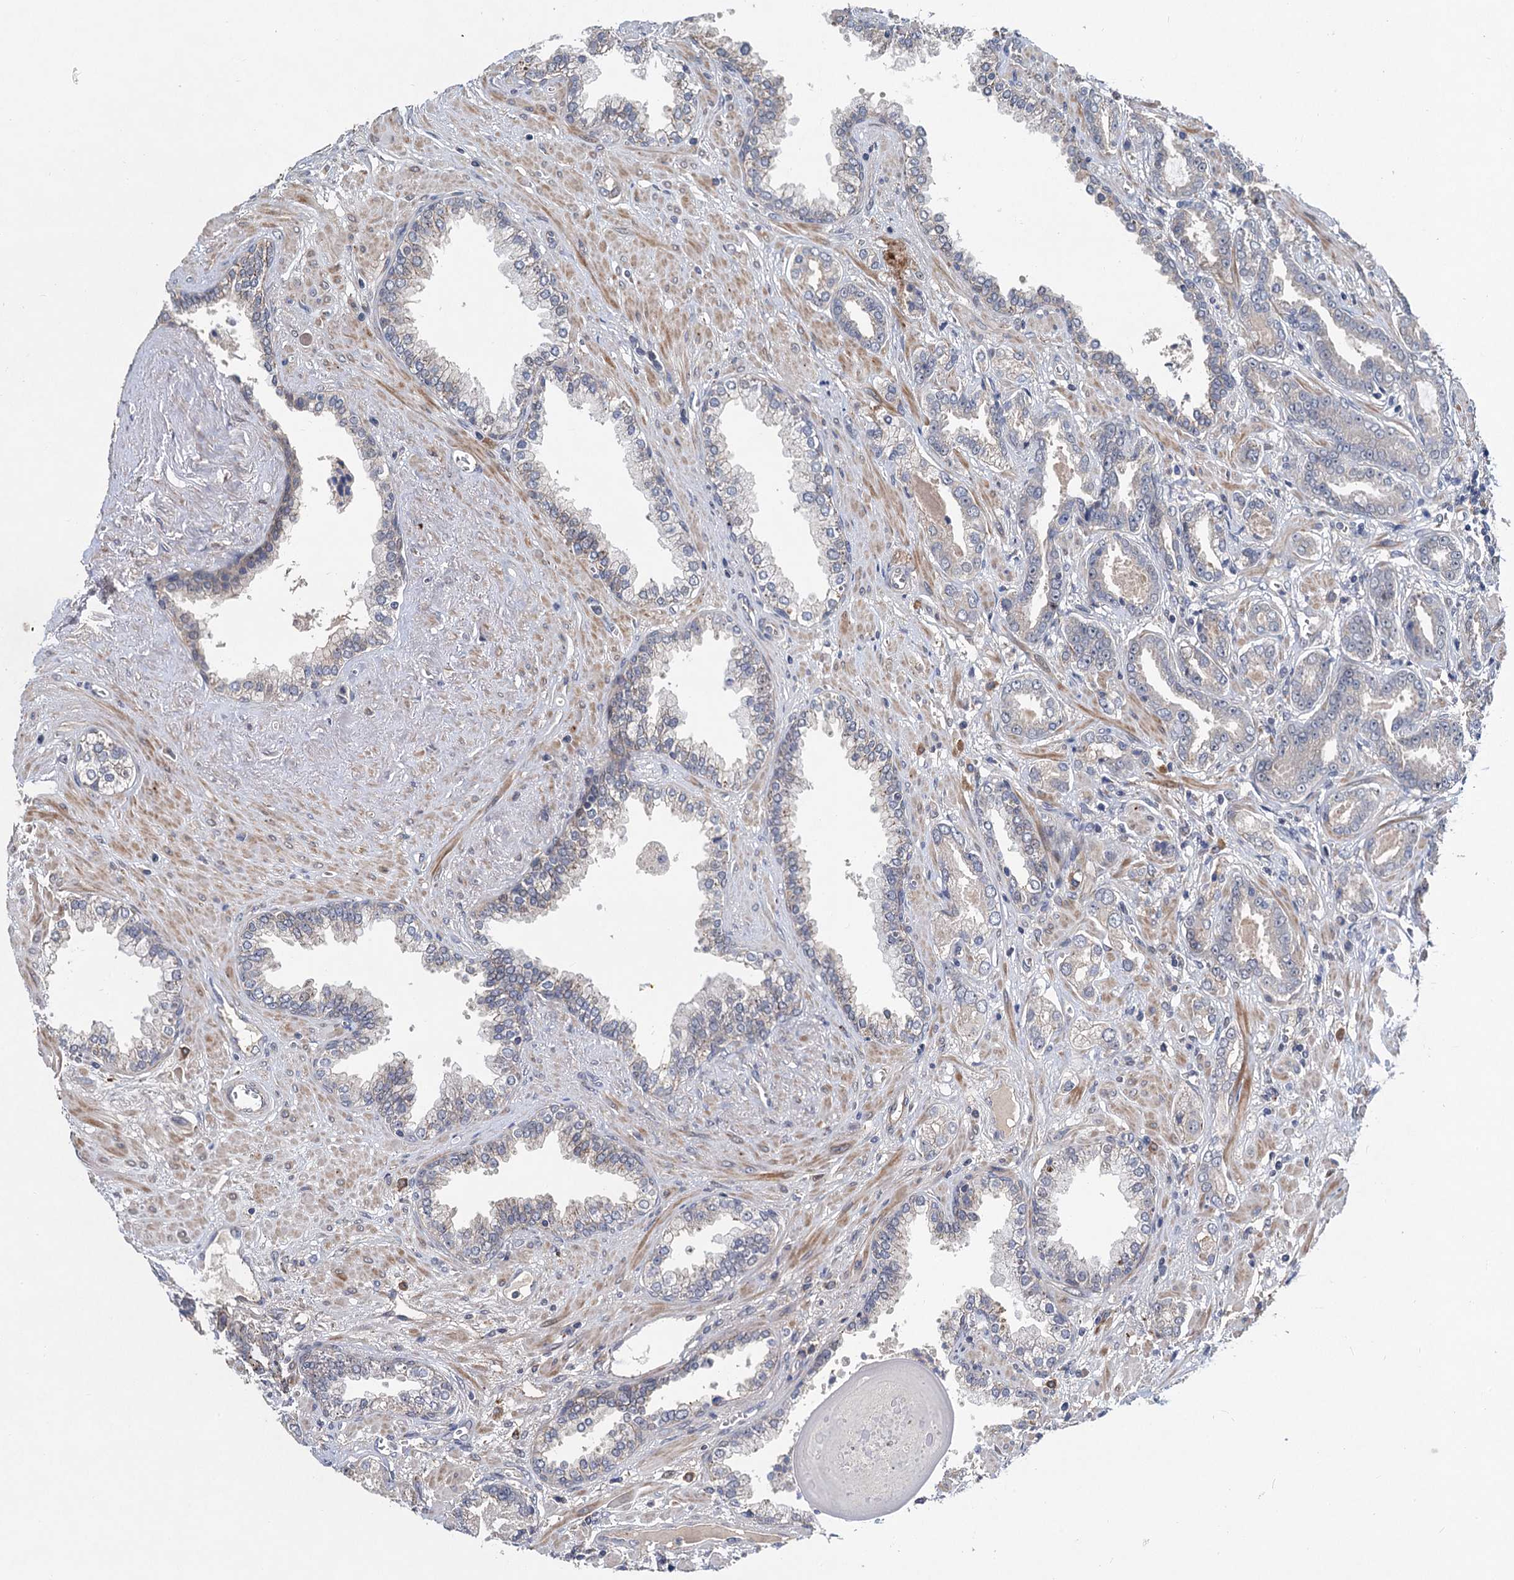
{"staining": {"intensity": "negative", "quantity": "none", "location": "none"}, "tissue": "prostate cancer", "cell_type": "Tumor cells", "image_type": "cancer", "snomed": [{"axis": "morphology", "description": "Adenocarcinoma, High grade"}, {"axis": "topography", "description": "Prostate and seminal vesicle, NOS"}], "caption": "Prostate cancer was stained to show a protein in brown. There is no significant staining in tumor cells. (DAB immunohistochemistry (IHC) with hematoxylin counter stain).", "gene": "TRAF7", "patient": {"sex": "male", "age": 67}}